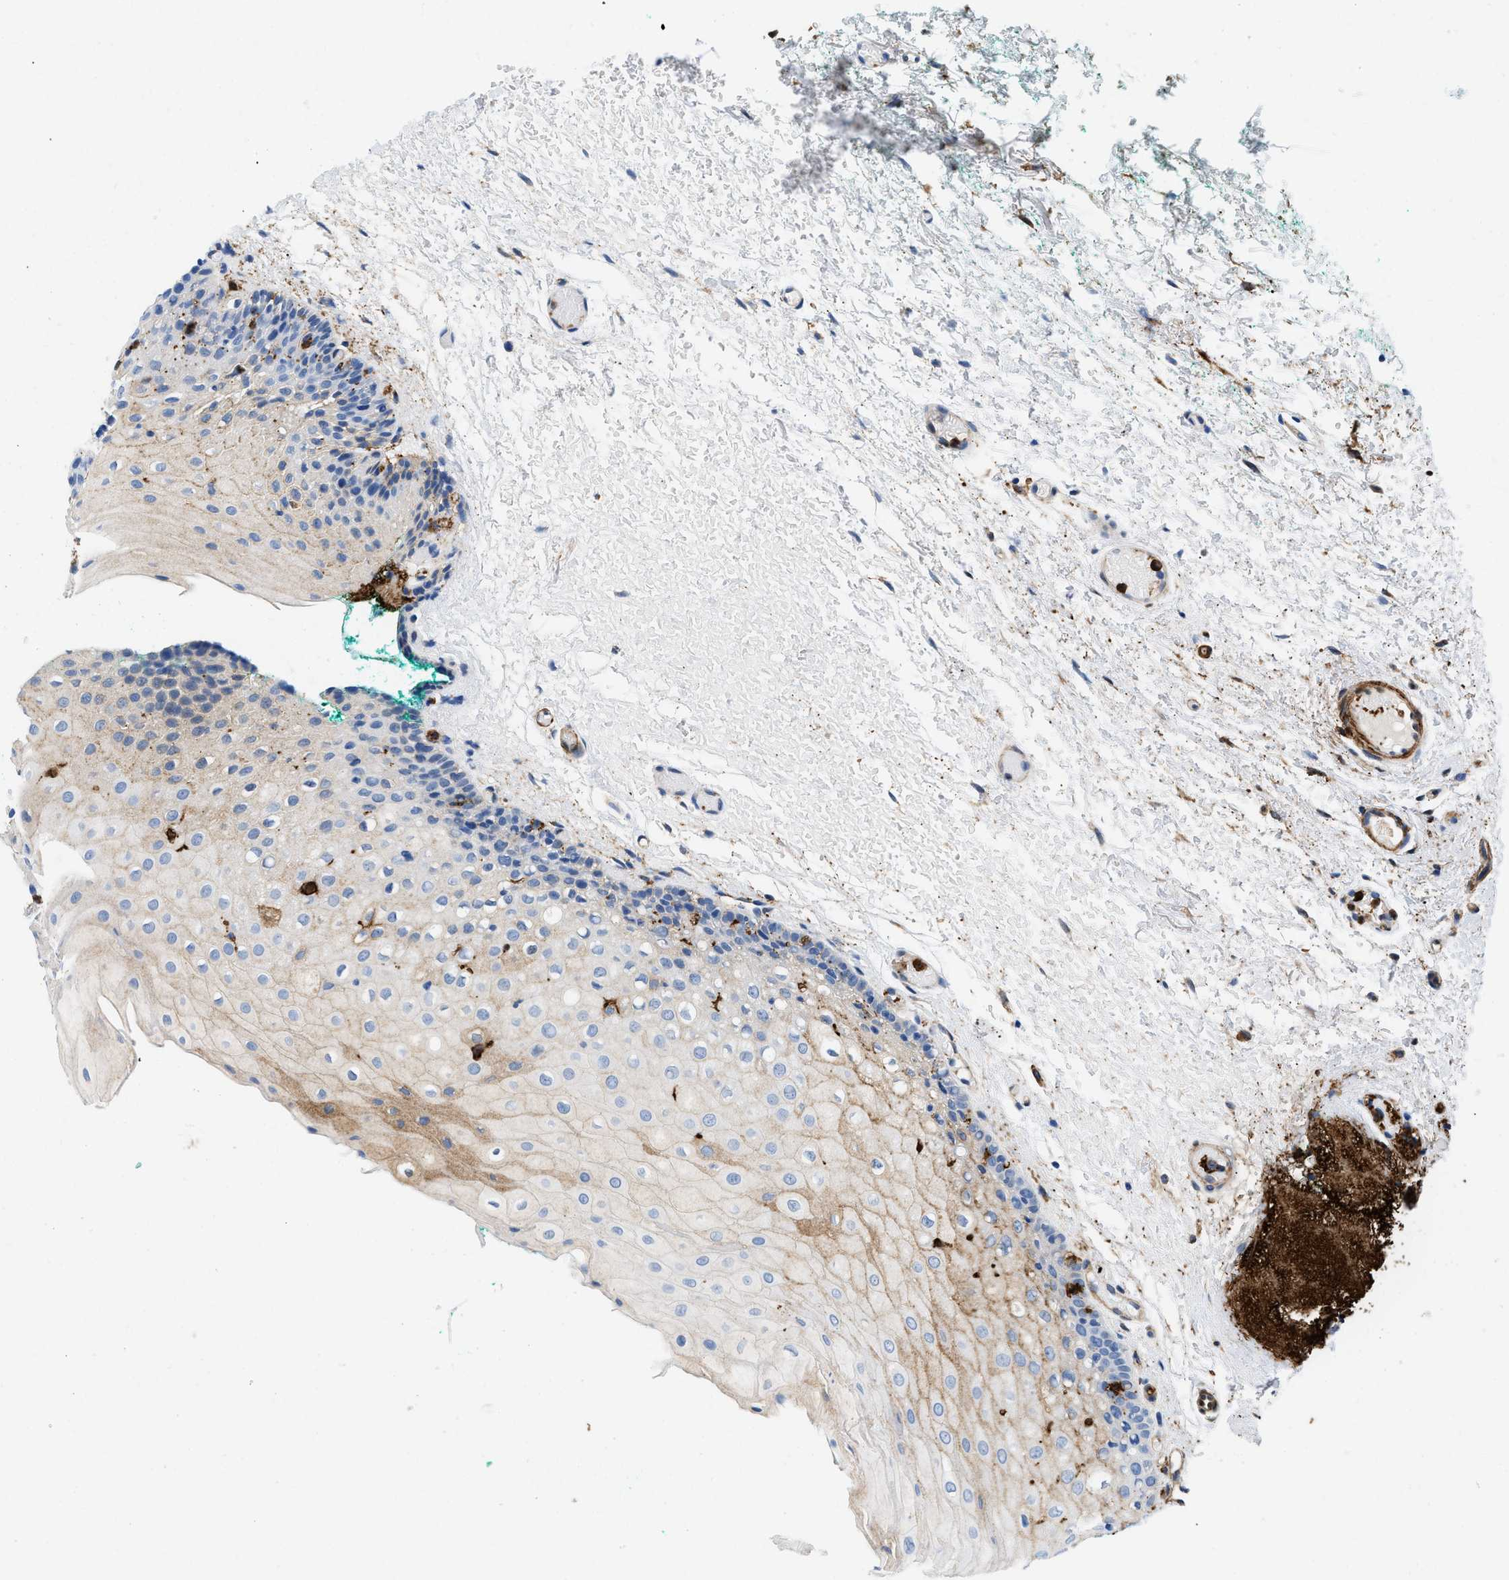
{"staining": {"intensity": "moderate", "quantity": "<25%", "location": "cytoplasmic/membranous"}, "tissue": "oral mucosa", "cell_type": "Squamous epithelial cells", "image_type": "normal", "snomed": [{"axis": "morphology", "description": "Normal tissue, NOS"}, {"axis": "morphology", "description": "Squamous cell carcinoma, NOS"}, {"axis": "topography", "description": "Oral tissue"}, {"axis": "topography", "description": "Salivary gland"}, {"axis": "topography", "description": "Head-Neck"}], "caption": "Oral mucosa stained with immunohistochemistry reveals moderate cytoplasmic/membranous positivity in approximately <25% of squamous epithelial cells.", "gene": "GSN", "patient": {"sex": "female", "age": 62}}